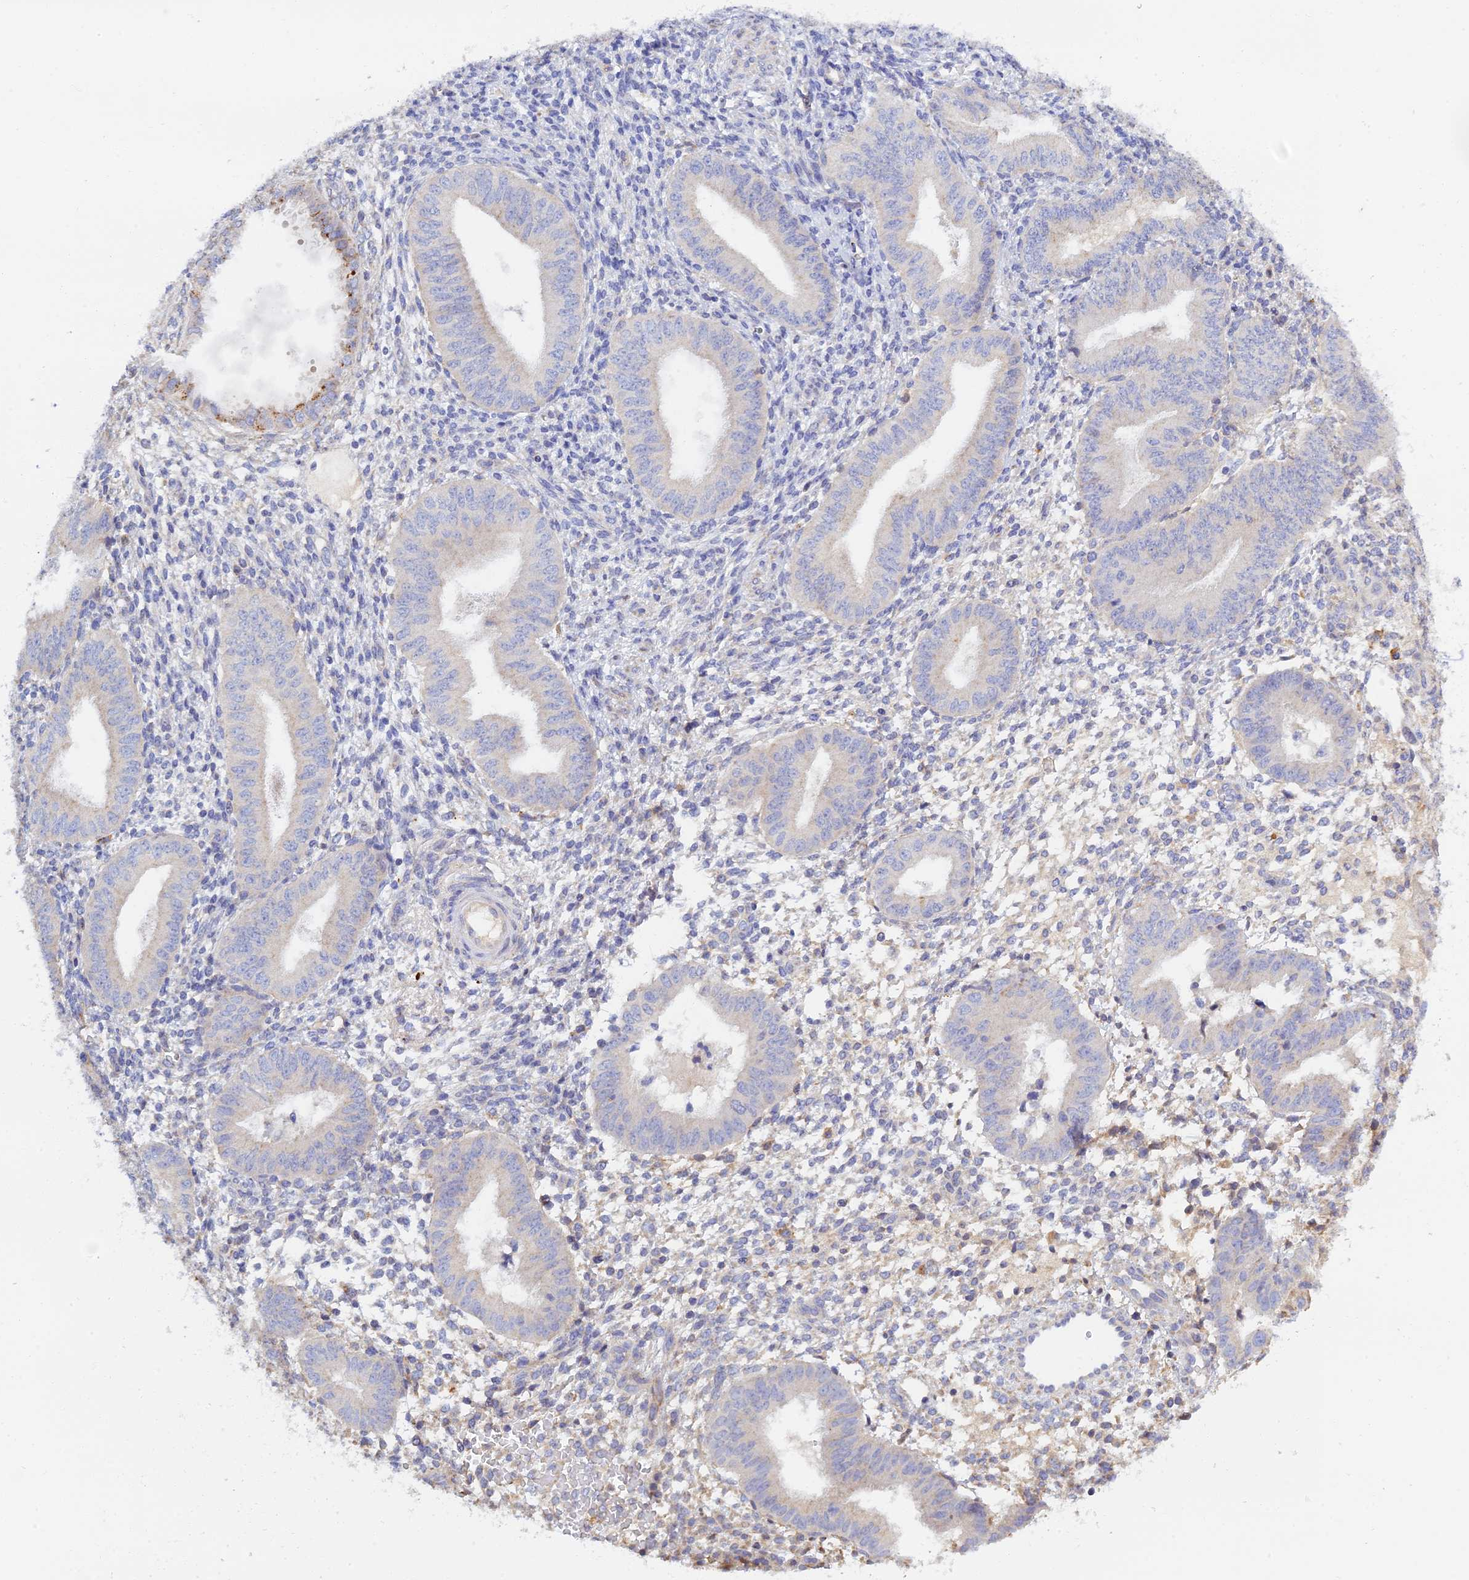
{"staining": {"intensity": "negative", "quantity": "none", "location": "none"}, "tissue": "endometrium", "cell_type": "Cells in endometrial stroma", "image_type": "normal", "snomed": [{"axis": "morphology", "description": "Normal tissue, NOS"}, {"axis": "topography", "description": "Endometrium"}], "caption": "High power microscopy histopathology image of an IHC image of benign endometrium, revealing no significant expression in cells in endometrial stroma.", "gene": "RPGRIP1L", "patient": {"sex": "female", "age": 49}}